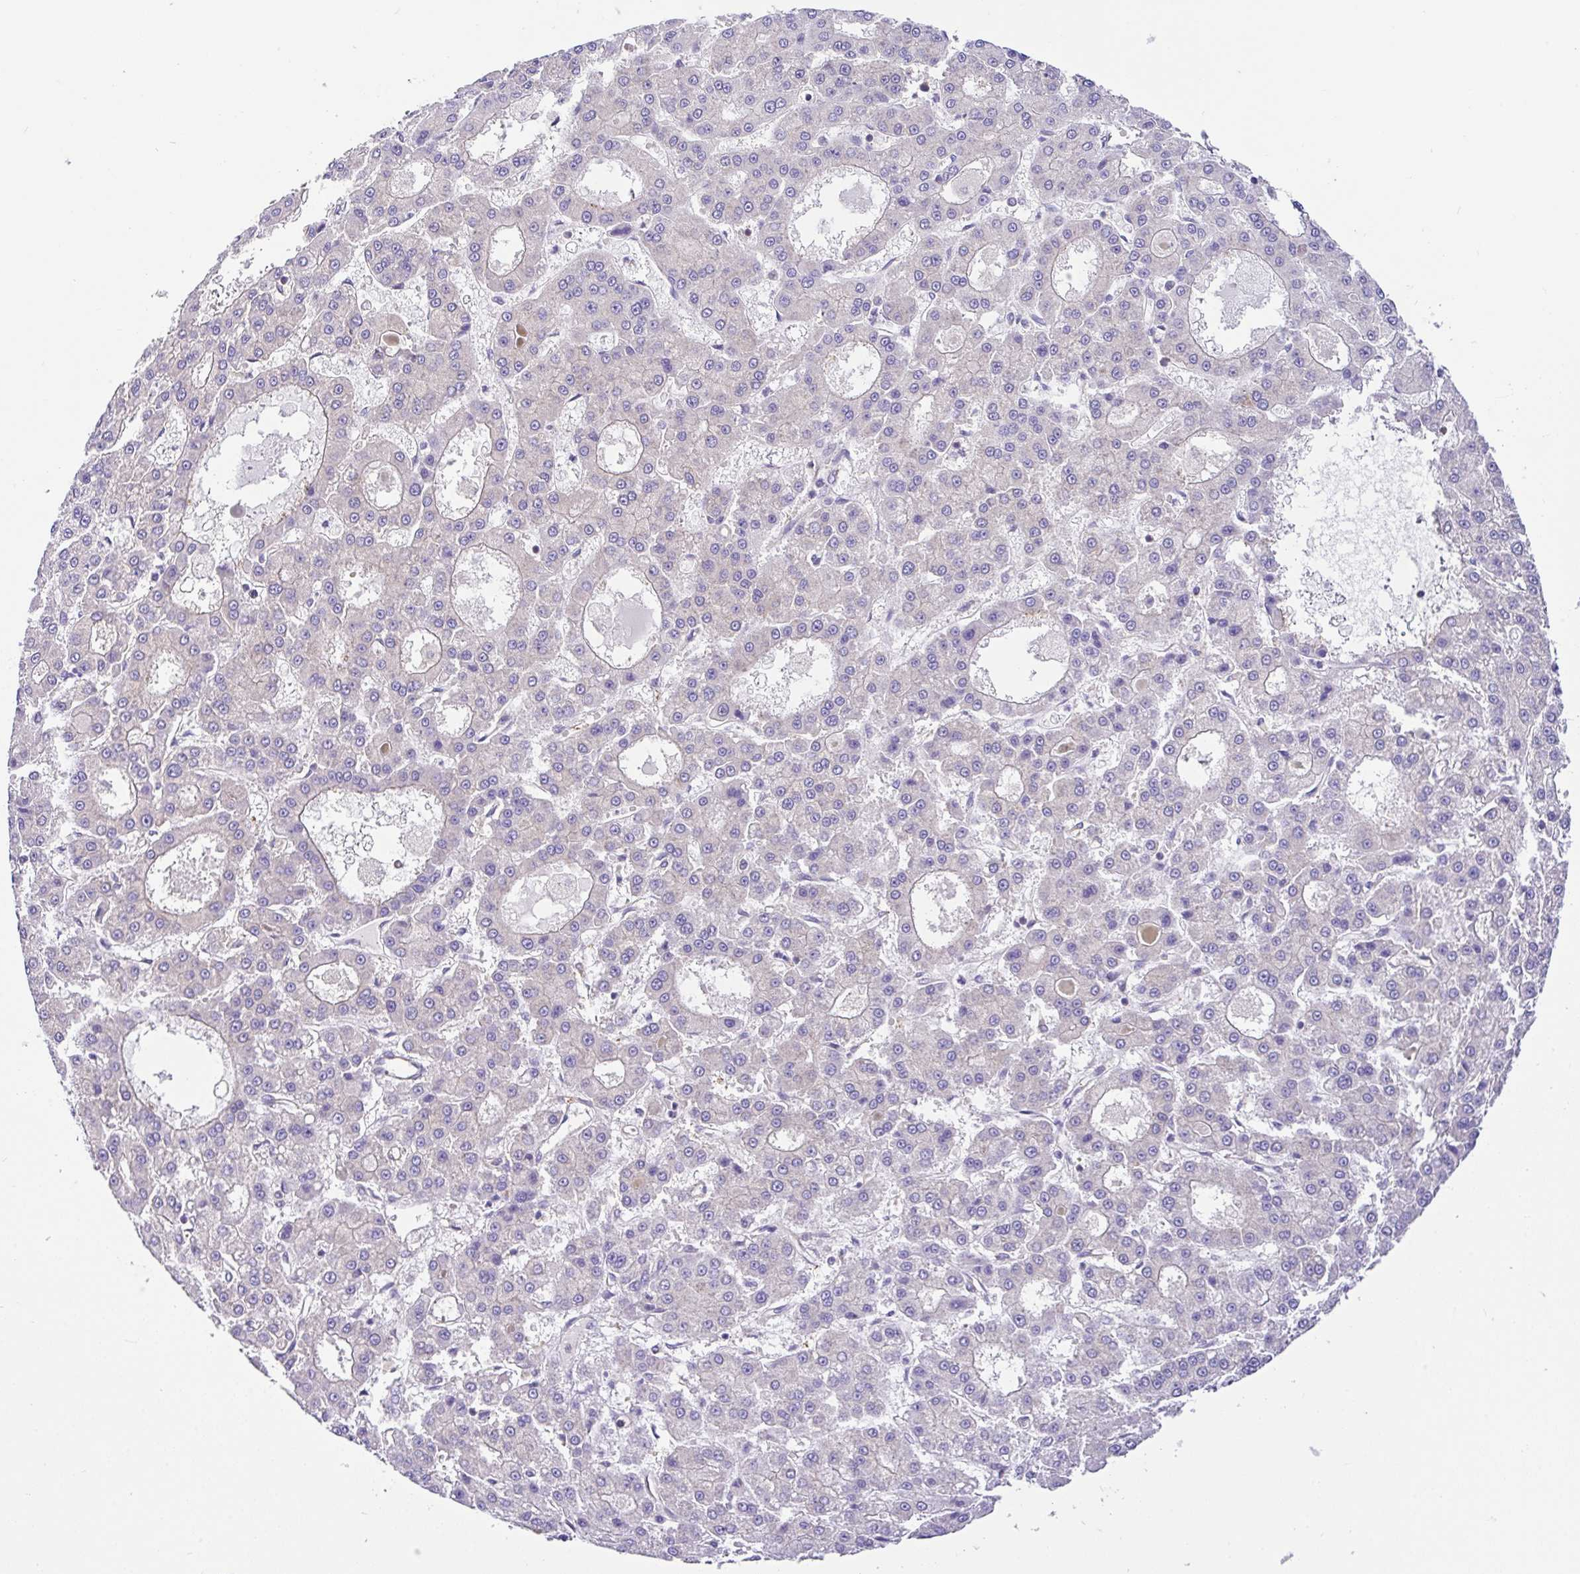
{"staining": {"intensity": "negative", "quantity": "none", "location": "none"}, "tissue": "liver cancer", "cell_type": "Tumor cells", "image_type": "cancer", "snomed": [{"axis": "morphology", "description": "Carcinoma, Hepatocellular, NOS"}, {"axis": "topography", "description": "Liver"}], "caption": "A high-resolution photomicrograph shows immunohistochemistry (IHC) staining of liver hepatocellular carcinoma, which displays no significant expression in tumor cells. (DAB IHC, high magnification).", "gene": "GFPT2", "patient": {"sex": "male", "age": 70}}